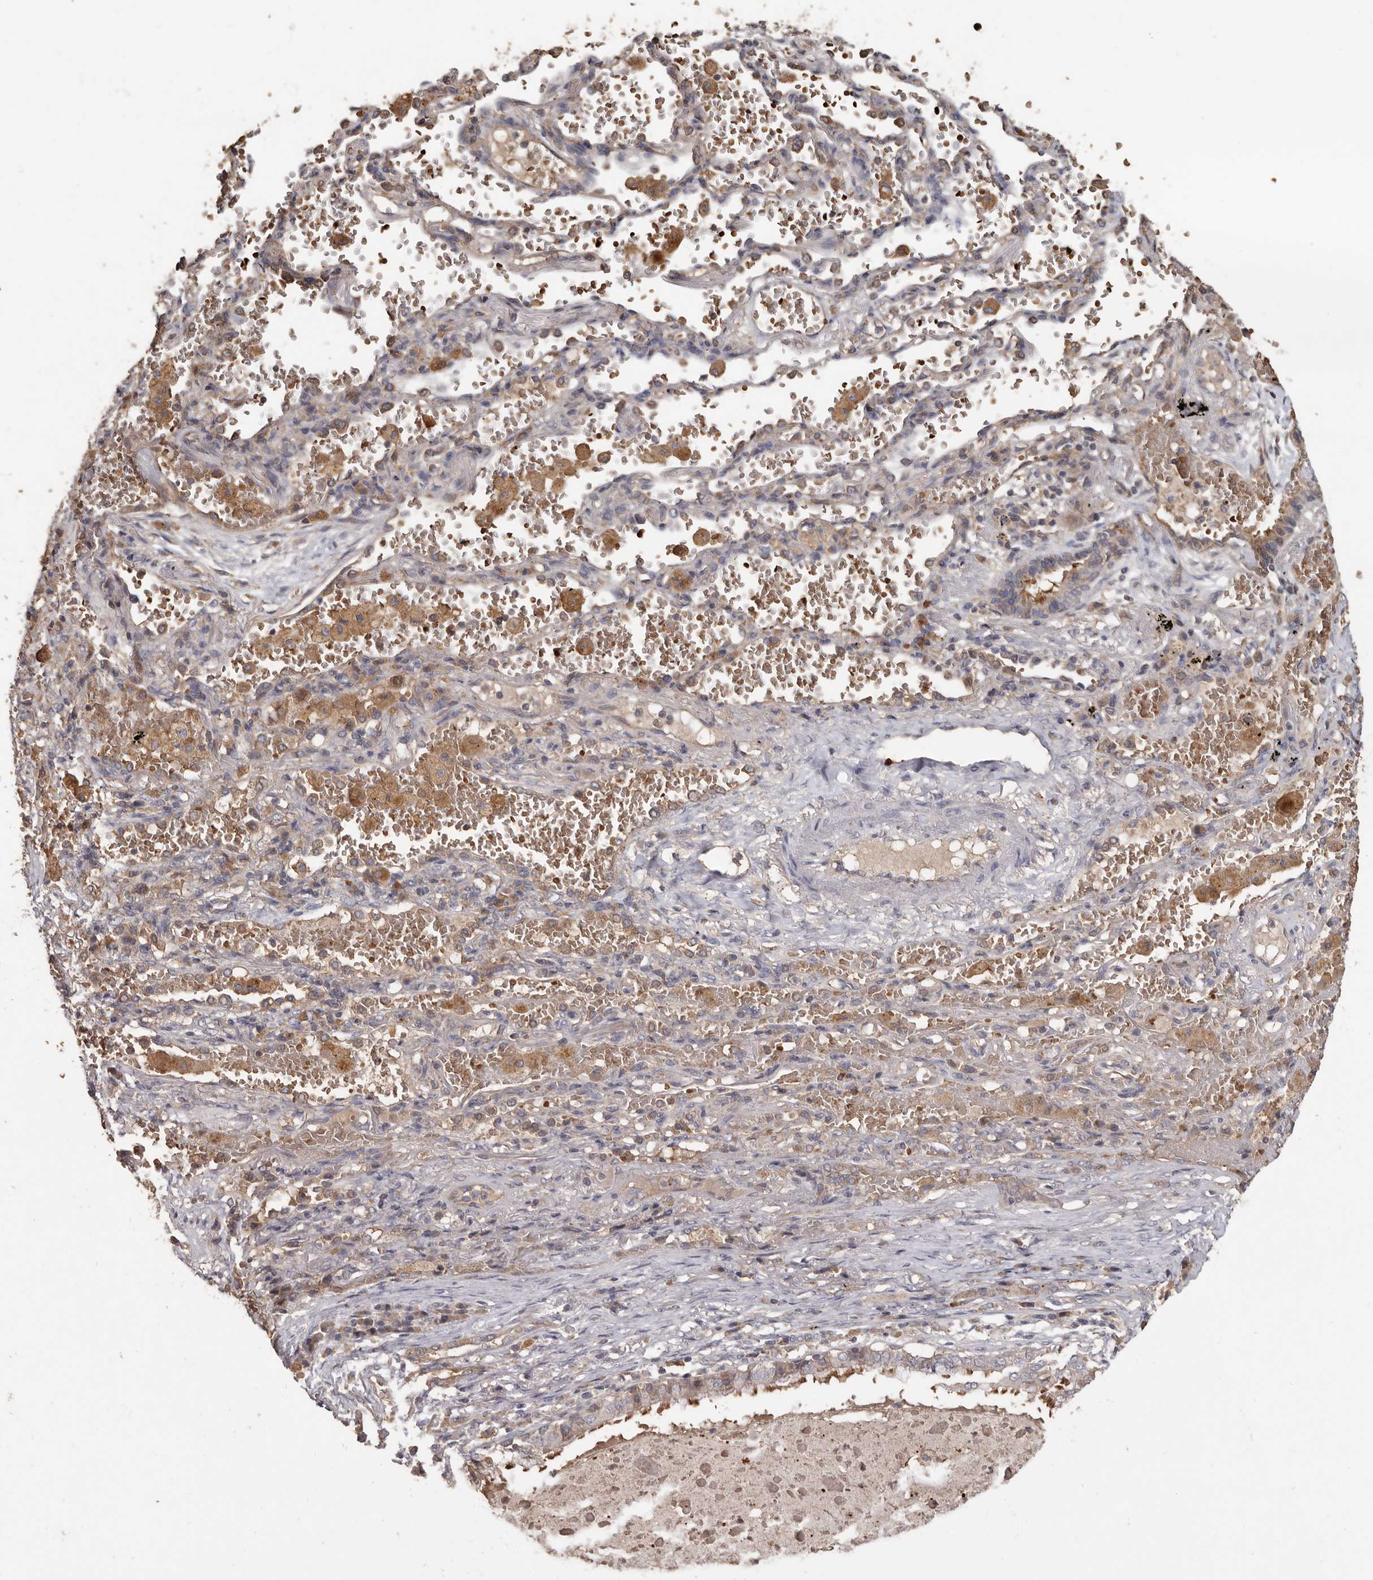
{"staining": {"intensity": "weak", "quantity": "25%-75%", "location": "cytoplasmic/membranous"}, "tissue": "lung cancer", "cell_type": "Tumor cells", "image_type": "cancer", "snomed": [{"axis": "morphology", "description": "Squamous cell carcinoma, NOS"}, {"axis": "topography", "description": "Lung"}], "caption": "The photomicrograph demonstrates immunohistochemical staining of lung cancer. There is weak cytoplasmic/membranous expression is seen in approximately 25%-75% of tumor cells.", "gene": "KIF26B", "patient": {"sex": "male", "age": 61}}